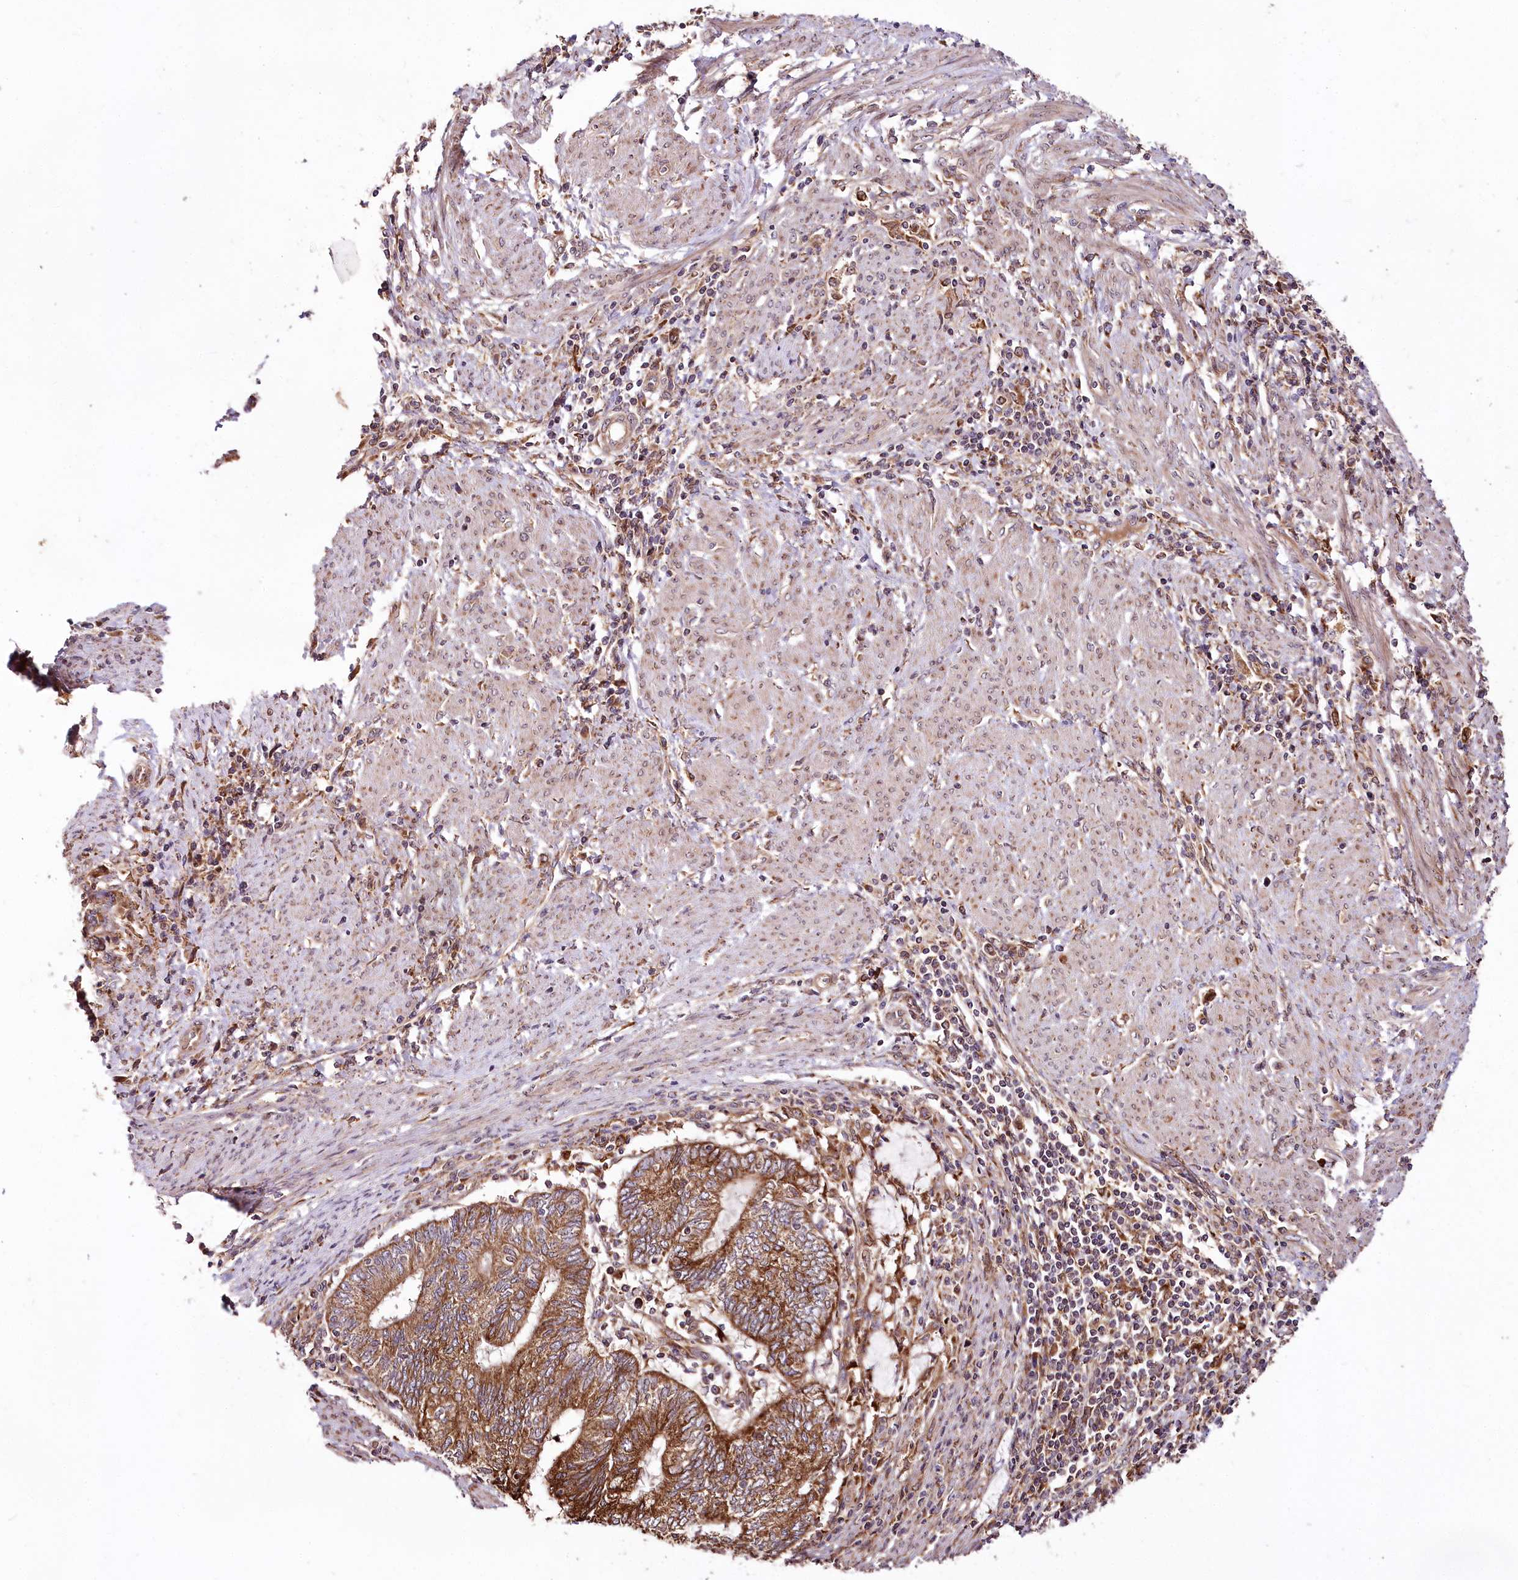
{"staining": {"intensity": "strong", "quantity": ">75%", "location": "cytoplasmic/membranous"}, "tissue": "endometrial cancer", "cell_type": "Tumor cells", "image_type": "cancer", "snomed": [{"axis": "morphology", "description": "Adenocarcinoma, NOS"}, {"axis": "topography", "description": "Uterus"}, {"axis": "topography", "description": "Endometrium"}], "caption": "Adenocarcinoma (endometrial) stained for a protein (brown) demonstrates strong cytoplasmic/membranous positive expression in about >75% of tumor cells.", "gene": "RAB7A", "patient": {"sex": "female", "age": 70}}